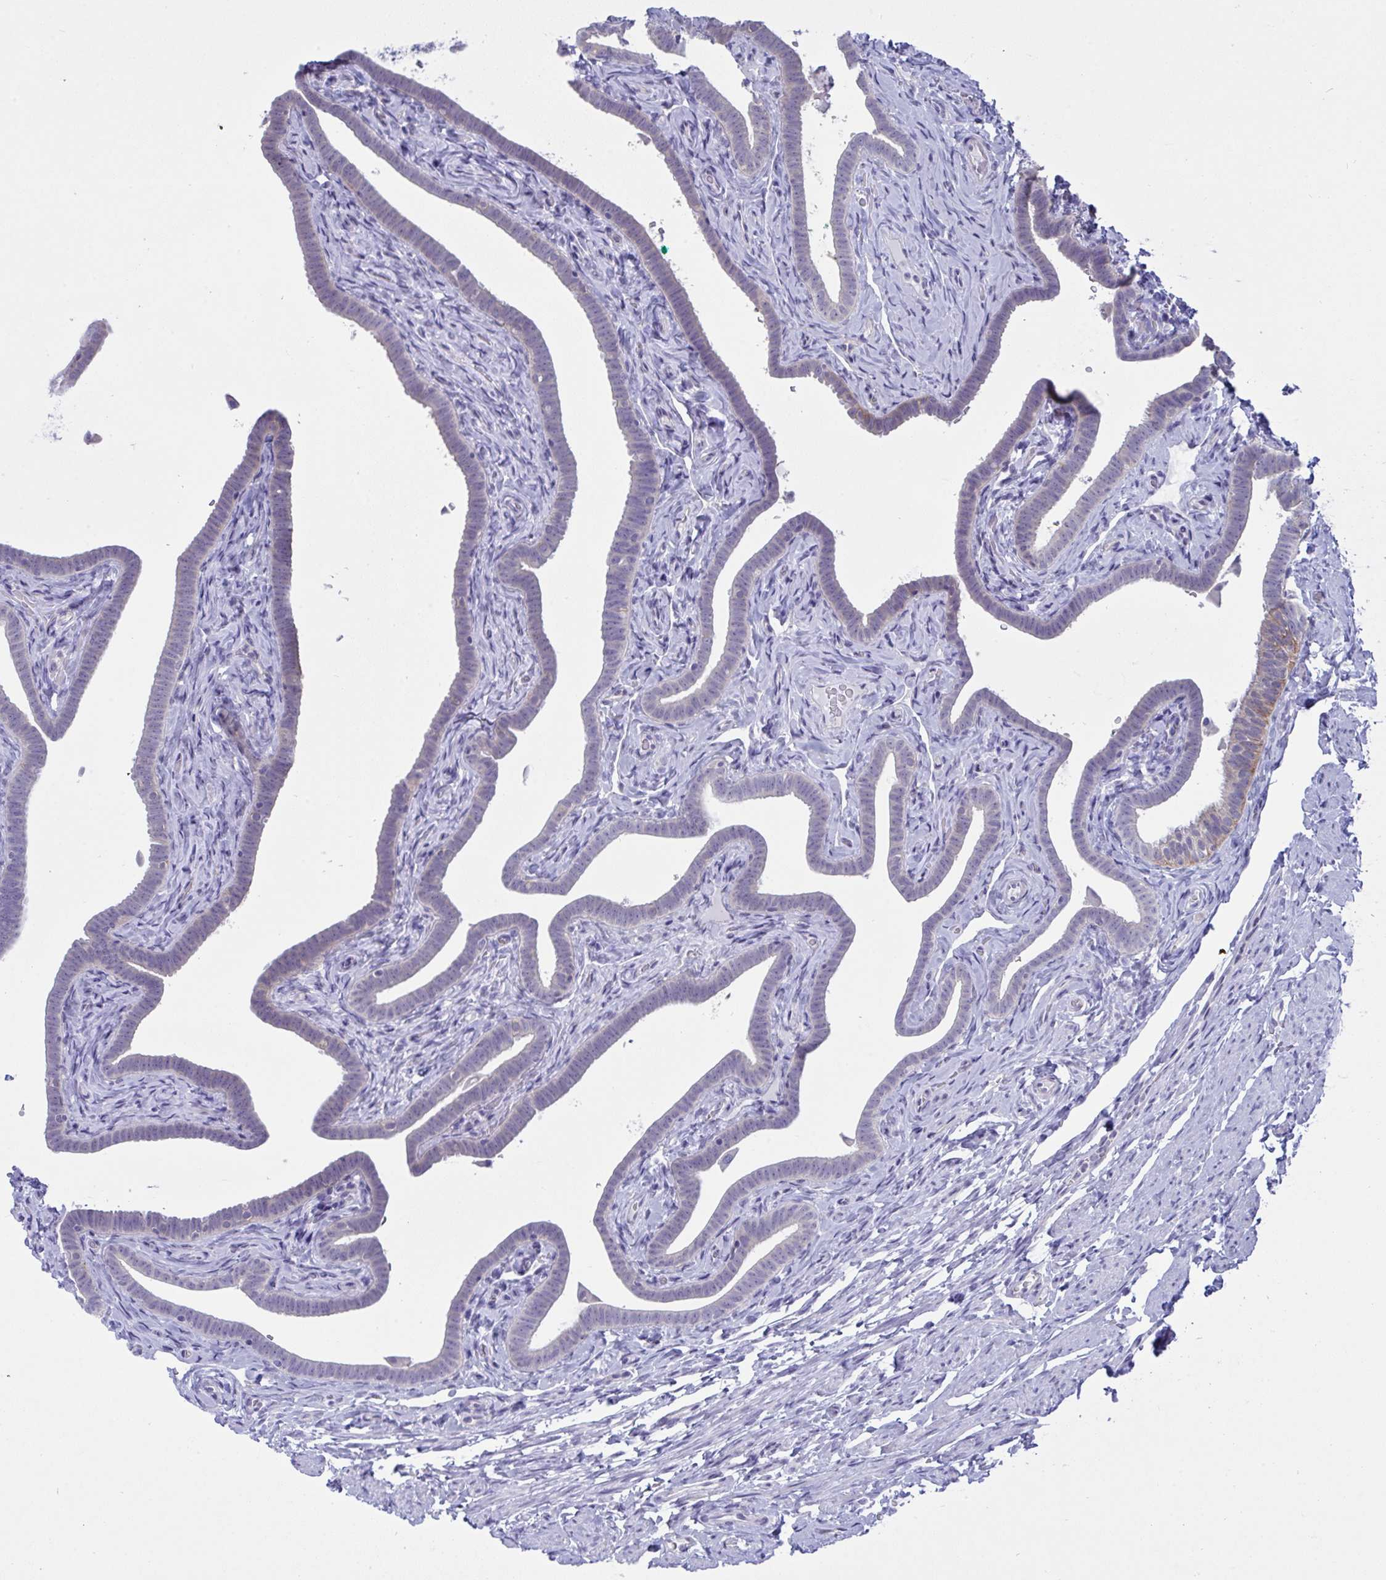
{"staining": {"intensity": "negative", "quantity": "none", "location": "none"}, "tissue": "fallopian tube", "cell_type": "Glandular cells", "image_type": "normal", "snomed": [{"axis": "morphology", "description": "Normal tissue, NOS"}, {"axis": "topography", "description": "Fallopian tube"}], "caption": "High magnification brightfield microscopy of unremarkable fallopian tube stained with DAB (3,3'-diaminobenzidine) (brown) and counterstained with hematoxylin (blue): glandular cells show no significant expression.", "gene": "TMEM41A", "patient": {"sex": "female", "age": 69}}